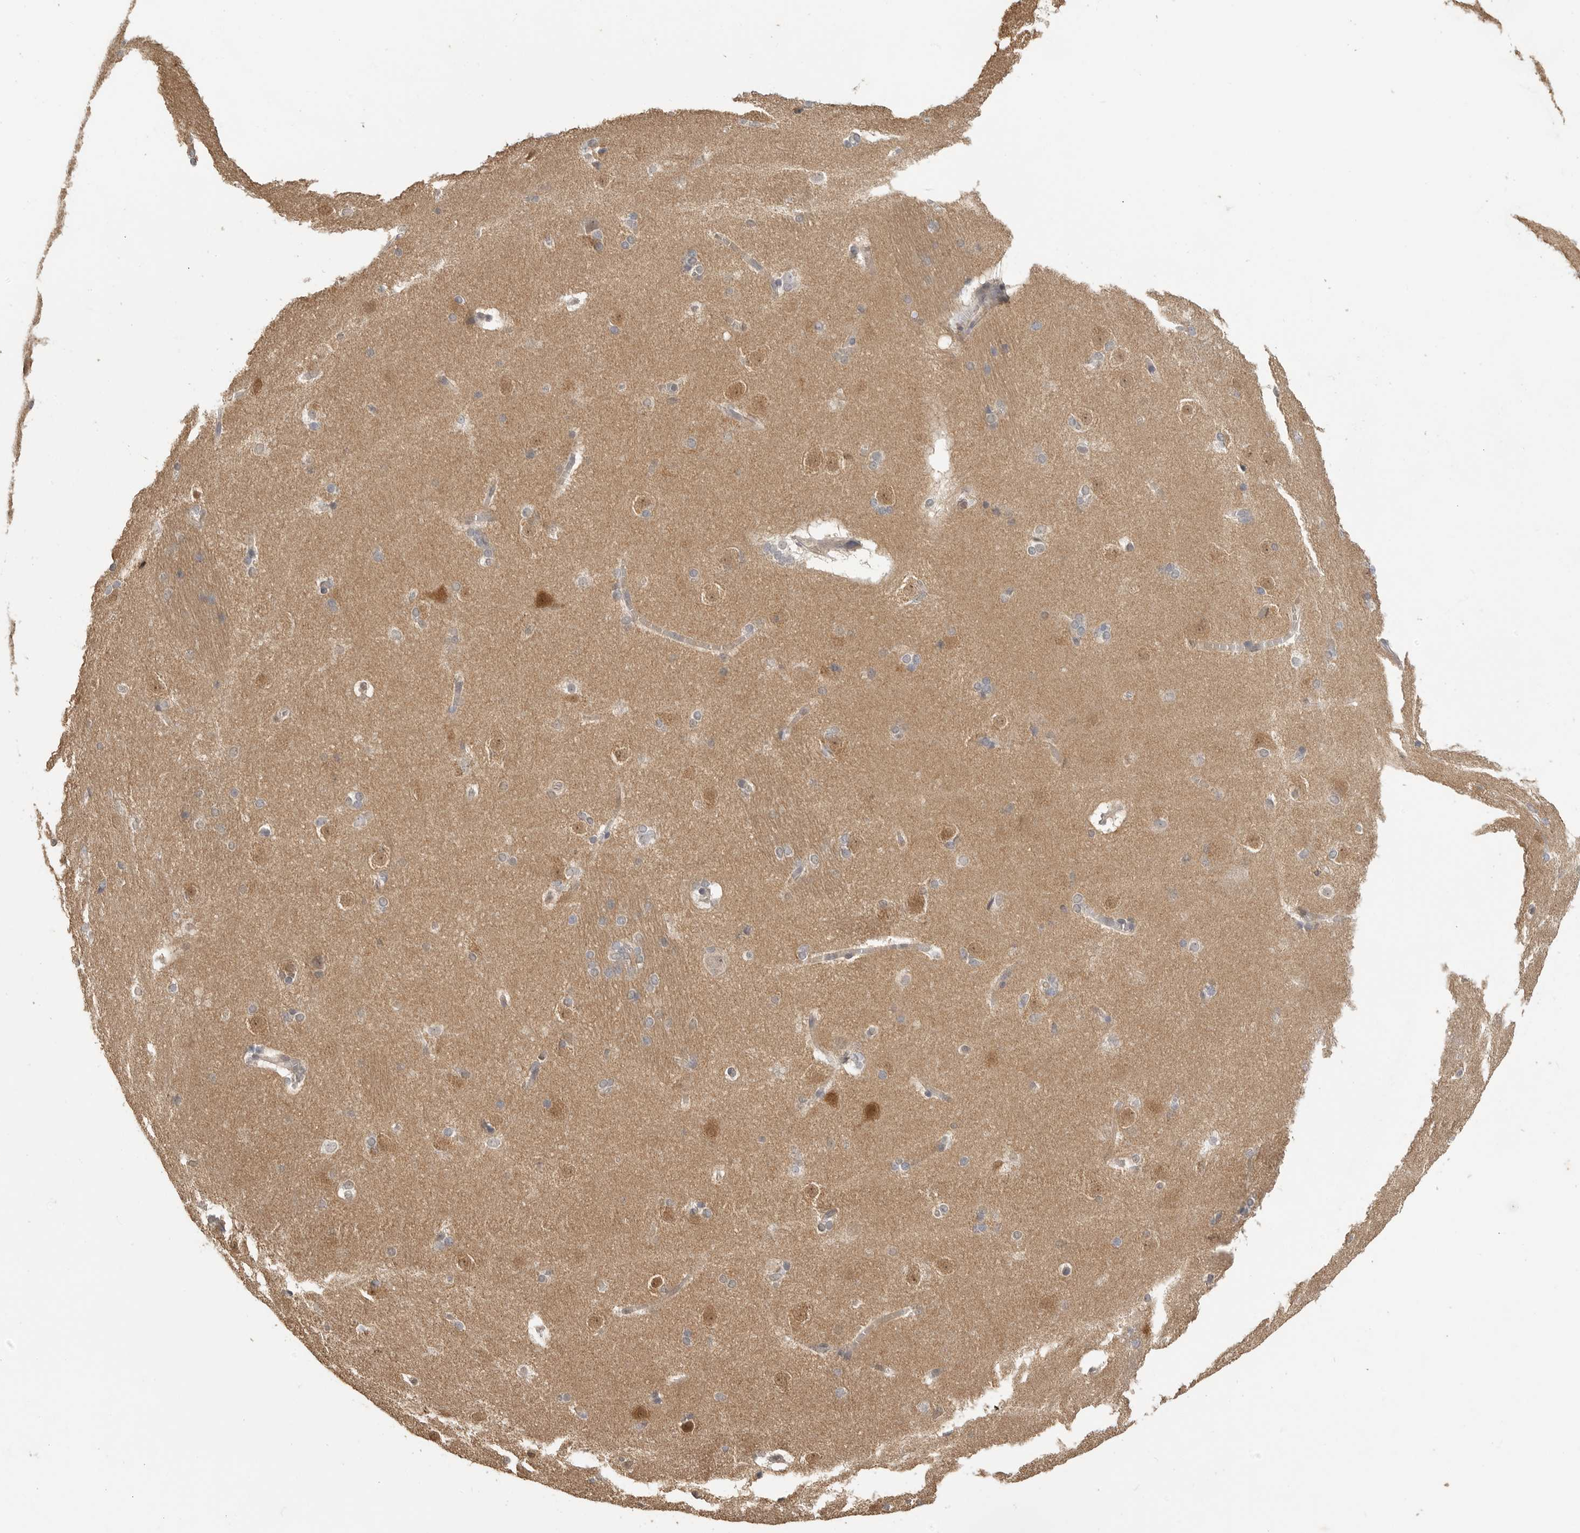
{"staining": {"intensity": "negative", "quantity": "none", "location": "none"}, "tissue": "caudate", "cell_type": "Glial cells", "image_type": "normal", "snomed": [{"axis": "morphology", "description": "Normal tissue, NOS"}, {"axis": "topography", "description": "Lateral ventricle wall"}], "caption": "Glial cells show no significant protein positivity in unremarkable caudate.", "gene": "MAP2K1", "patient": {"sex": "female", "age": 19}}